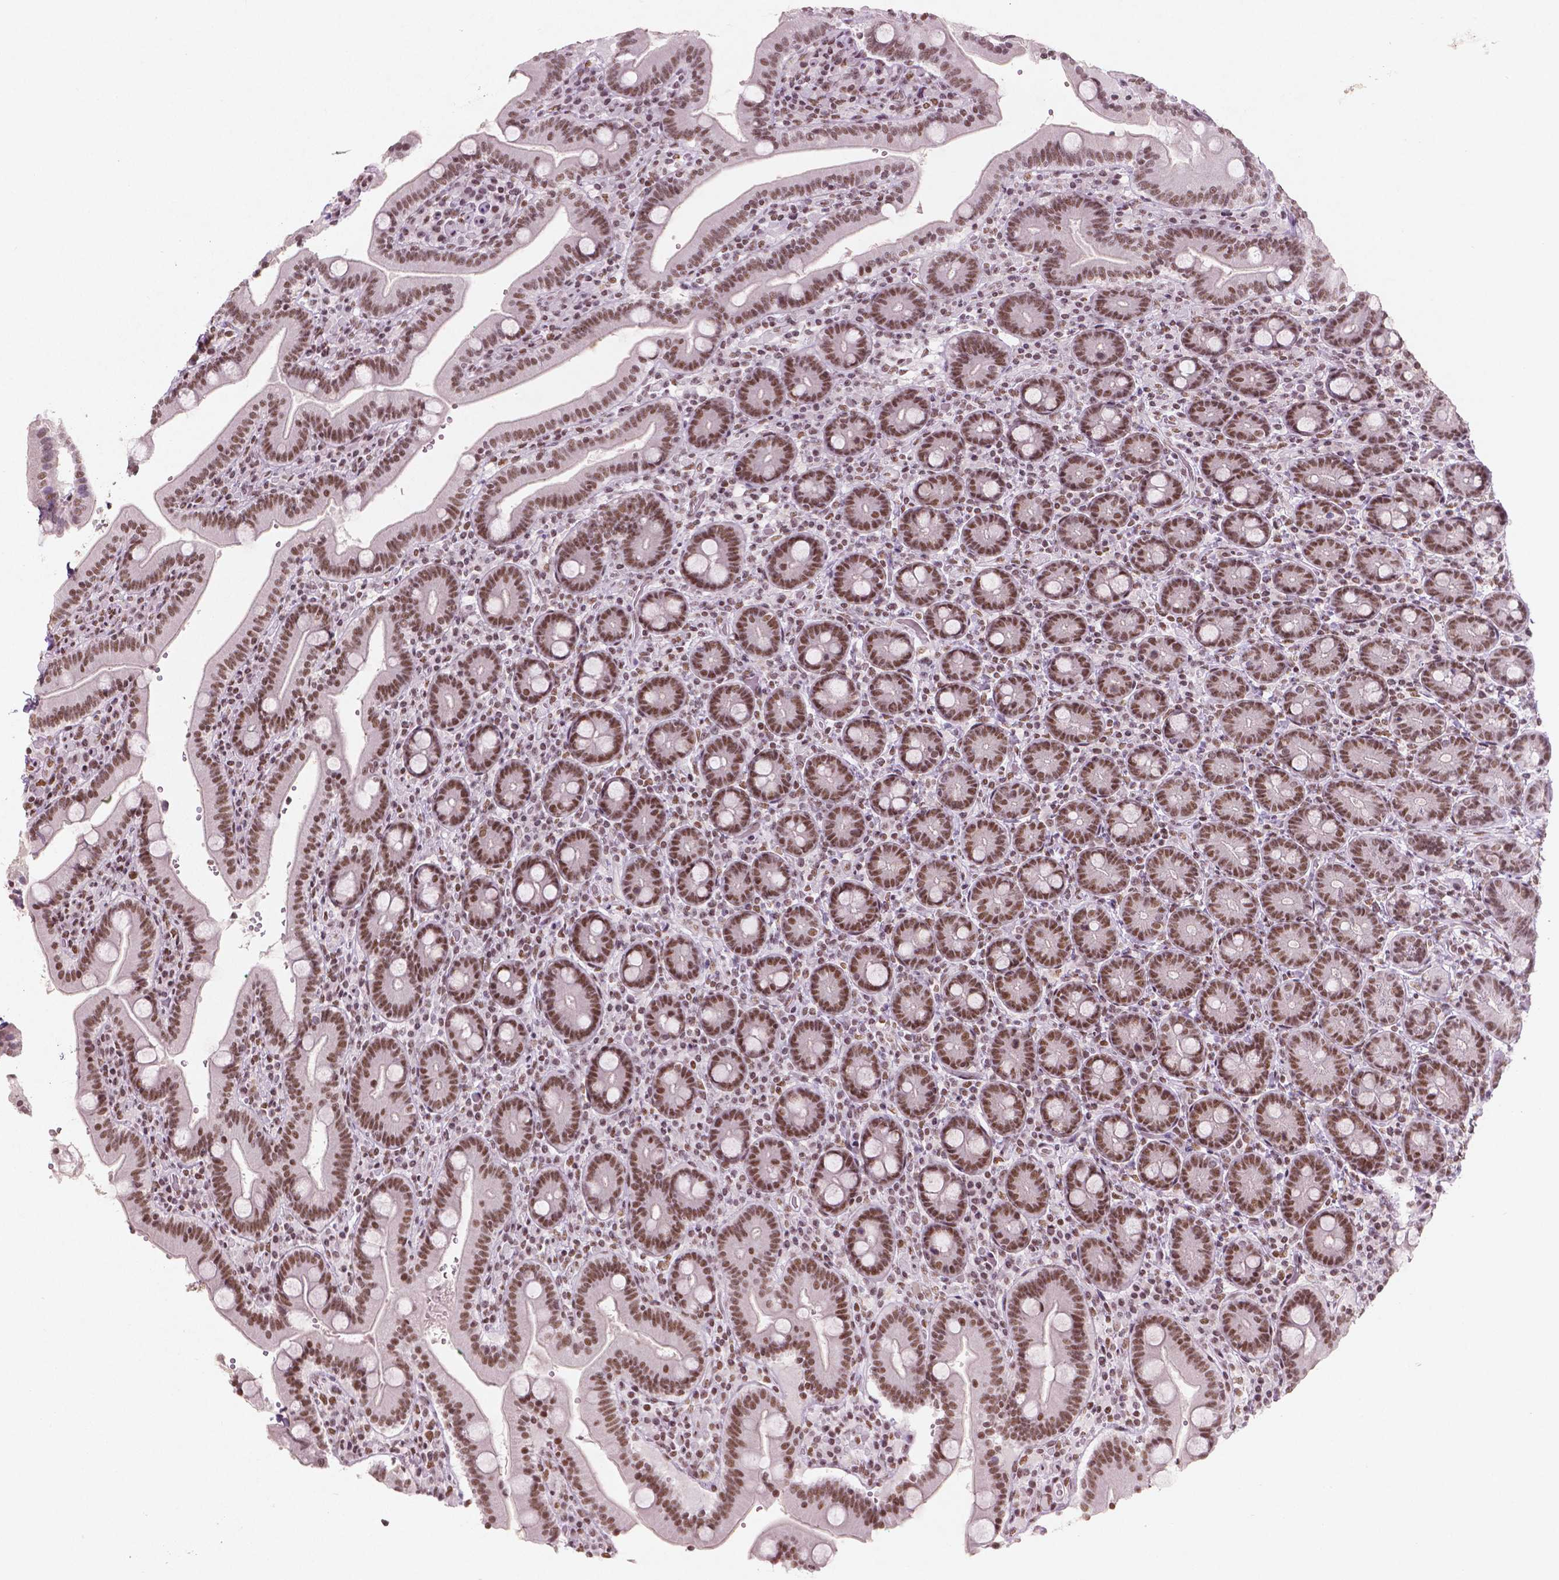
{"staining": {"intensity": "moderate", "quantity": ">75%", "location": "nuclear"}, "tissue": "duodenum", "cell_type": "Glandular cells", "image_type": "normal", "snomed": [{"axis": "morphology", "description": "Normal tissue, NOS"}, {"axis": "topography", "description": "Duodenum"}], "caption": "Duodenum stained for a protein (brown) displays moderate nuclear positive expression in about >75% of glandular cells.", "gene": "BRD4", "patient": {"sex": "female", "age": 62}}